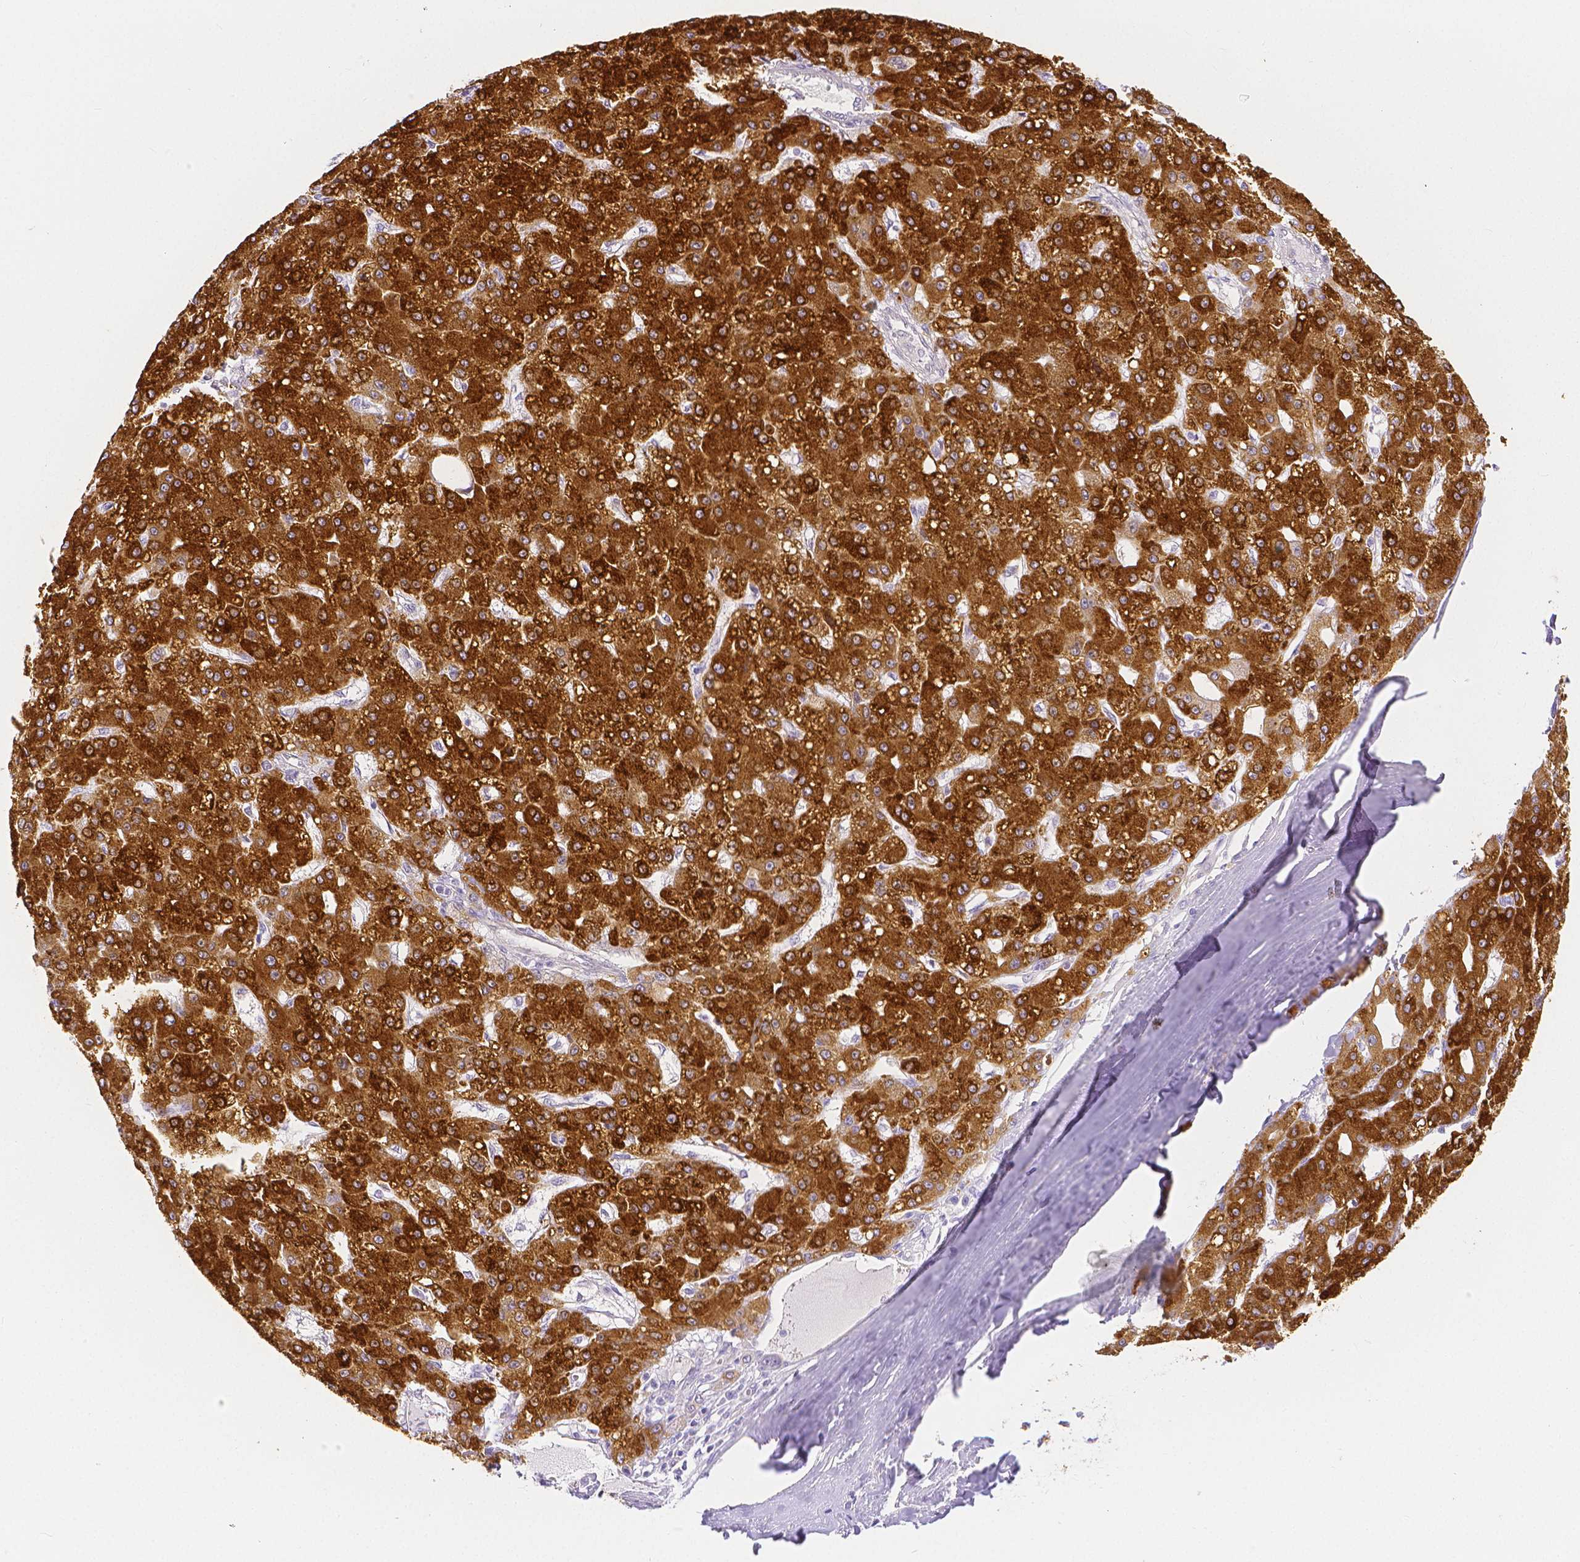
{"staining": {"intensity": "strong", "quantity": ">75%", "location": "cytoplasmic/membranous"}, "tissue": "liver cancer", "cell_type": "Tumor cells", "image_type": "cancer", "snomed": [{"axis": "morphology", "description": "Carcinoma, Hepatocellular, NOS"}, {"axis": "topography", "description": "Liver"}], "caption": "Immunohistochemistry (IHC) histopathology image of neoplastic tissue: liver cancer stained using immunohistochemistry (IHC) reveals high levels of strong protein expression localized specifically in the cytoplasmic/membranous of tumor cells, appearing as a cytoplasmic/membranous brown color.", "gene": "SLC27A5", "patient": {"sex": "male", "age": 67}}